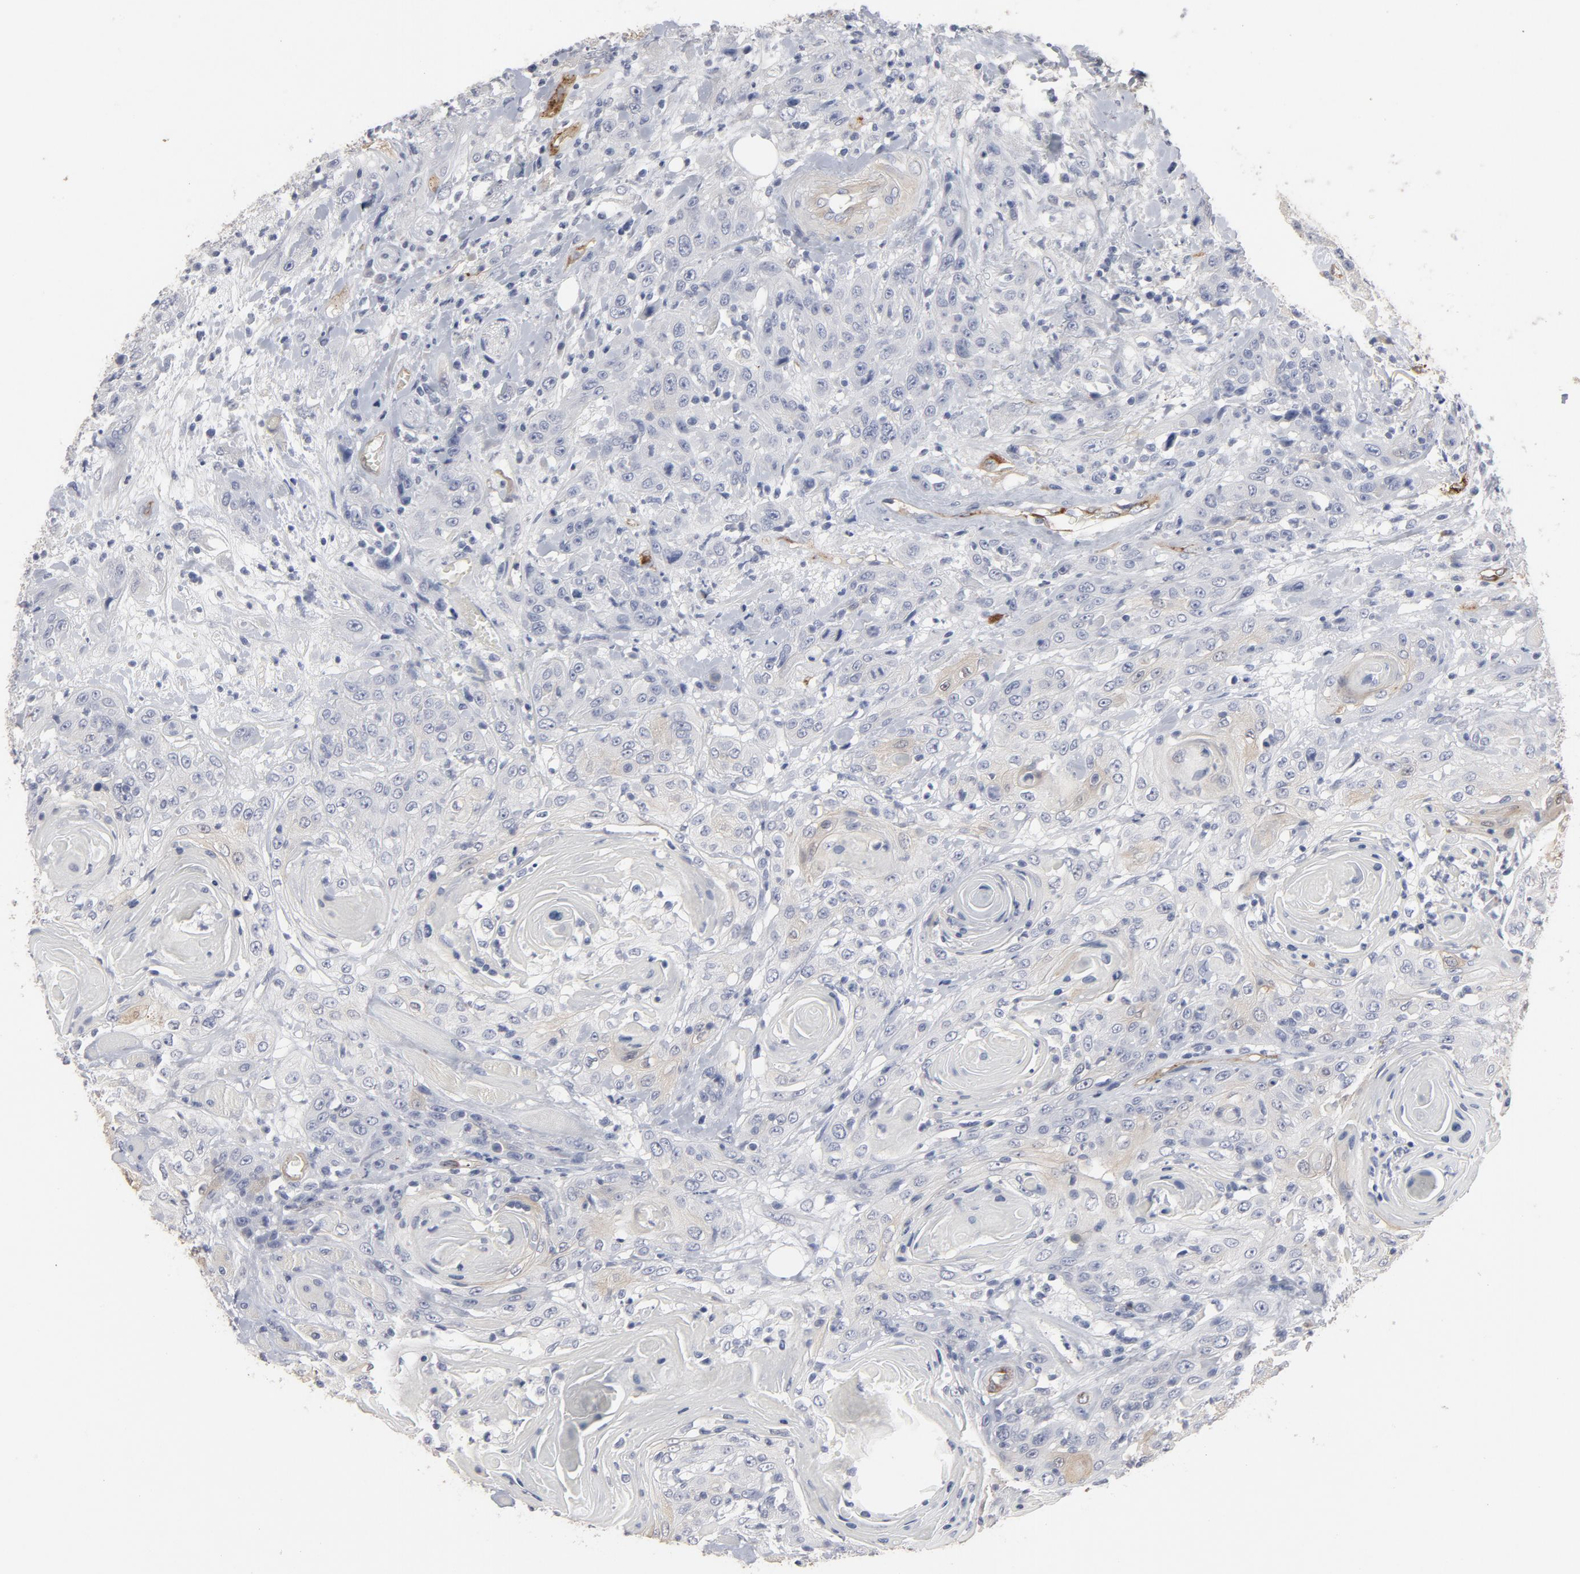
{"staining": {"intensity": "negative", "quantity": "none", "location": "none"}, "tissue": "head and neck cancer", "cell_type": "Tumor cells", "image_type": "cancer", "snomed": [{"axis": "morphology", "description": "Squamous cell carcinoma, NOS"}, {"axis": "topography", "description": "Head-Neck"}], "caption": "DAB immunohistochemical staining of human head and neck squamous cell carcinoma reveals no significant positivity in tumor cells.", "gene": "KDR", "patient": {"sex": "female", "age": 84}}